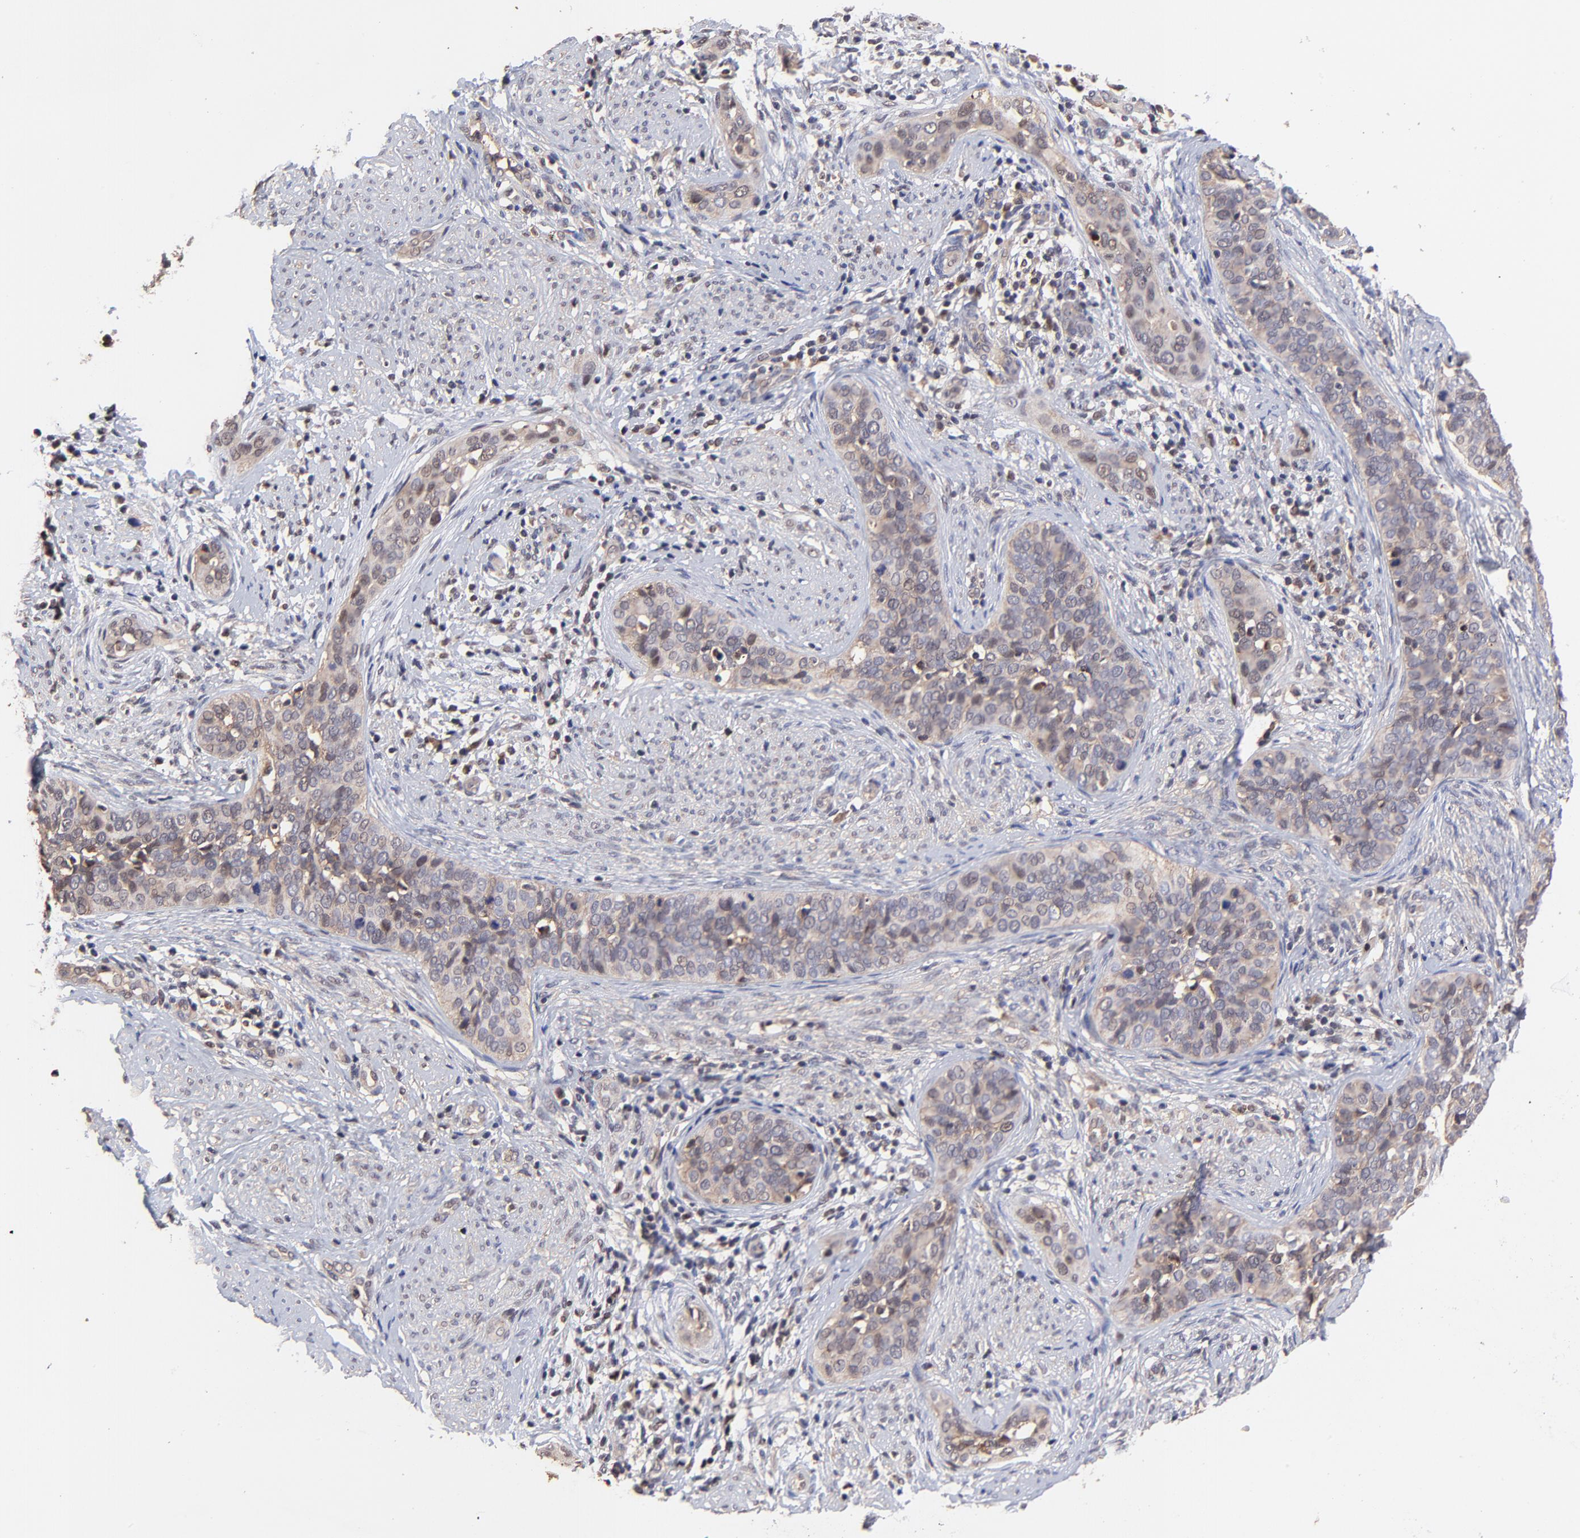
{"staining": {"intensity": "weak", "quantity": ">75%", "location": "cytoplasmic/membranous"}, "tissue": "cervical cancer", "cell_type": "Tumor cells", "image_type": "cancer", "snomed": [{"axis": "morphology", "description": "Squamous cell carcinoma, NOS"}, {"axis": "topography", "description": "Cervix"}], "caption": "Protein staining of squamous cell carcinoma (cervical) tissue demonstrates weak cytoplasmic/membranous staining in about >75% of tumor cells. (DAB (3,3'-diaminobenzidine) IHC, brown staining for protein, blue staining for nuclei).", "gene": "PSMA6", "patient": {"sex": "female", "age": 31}}